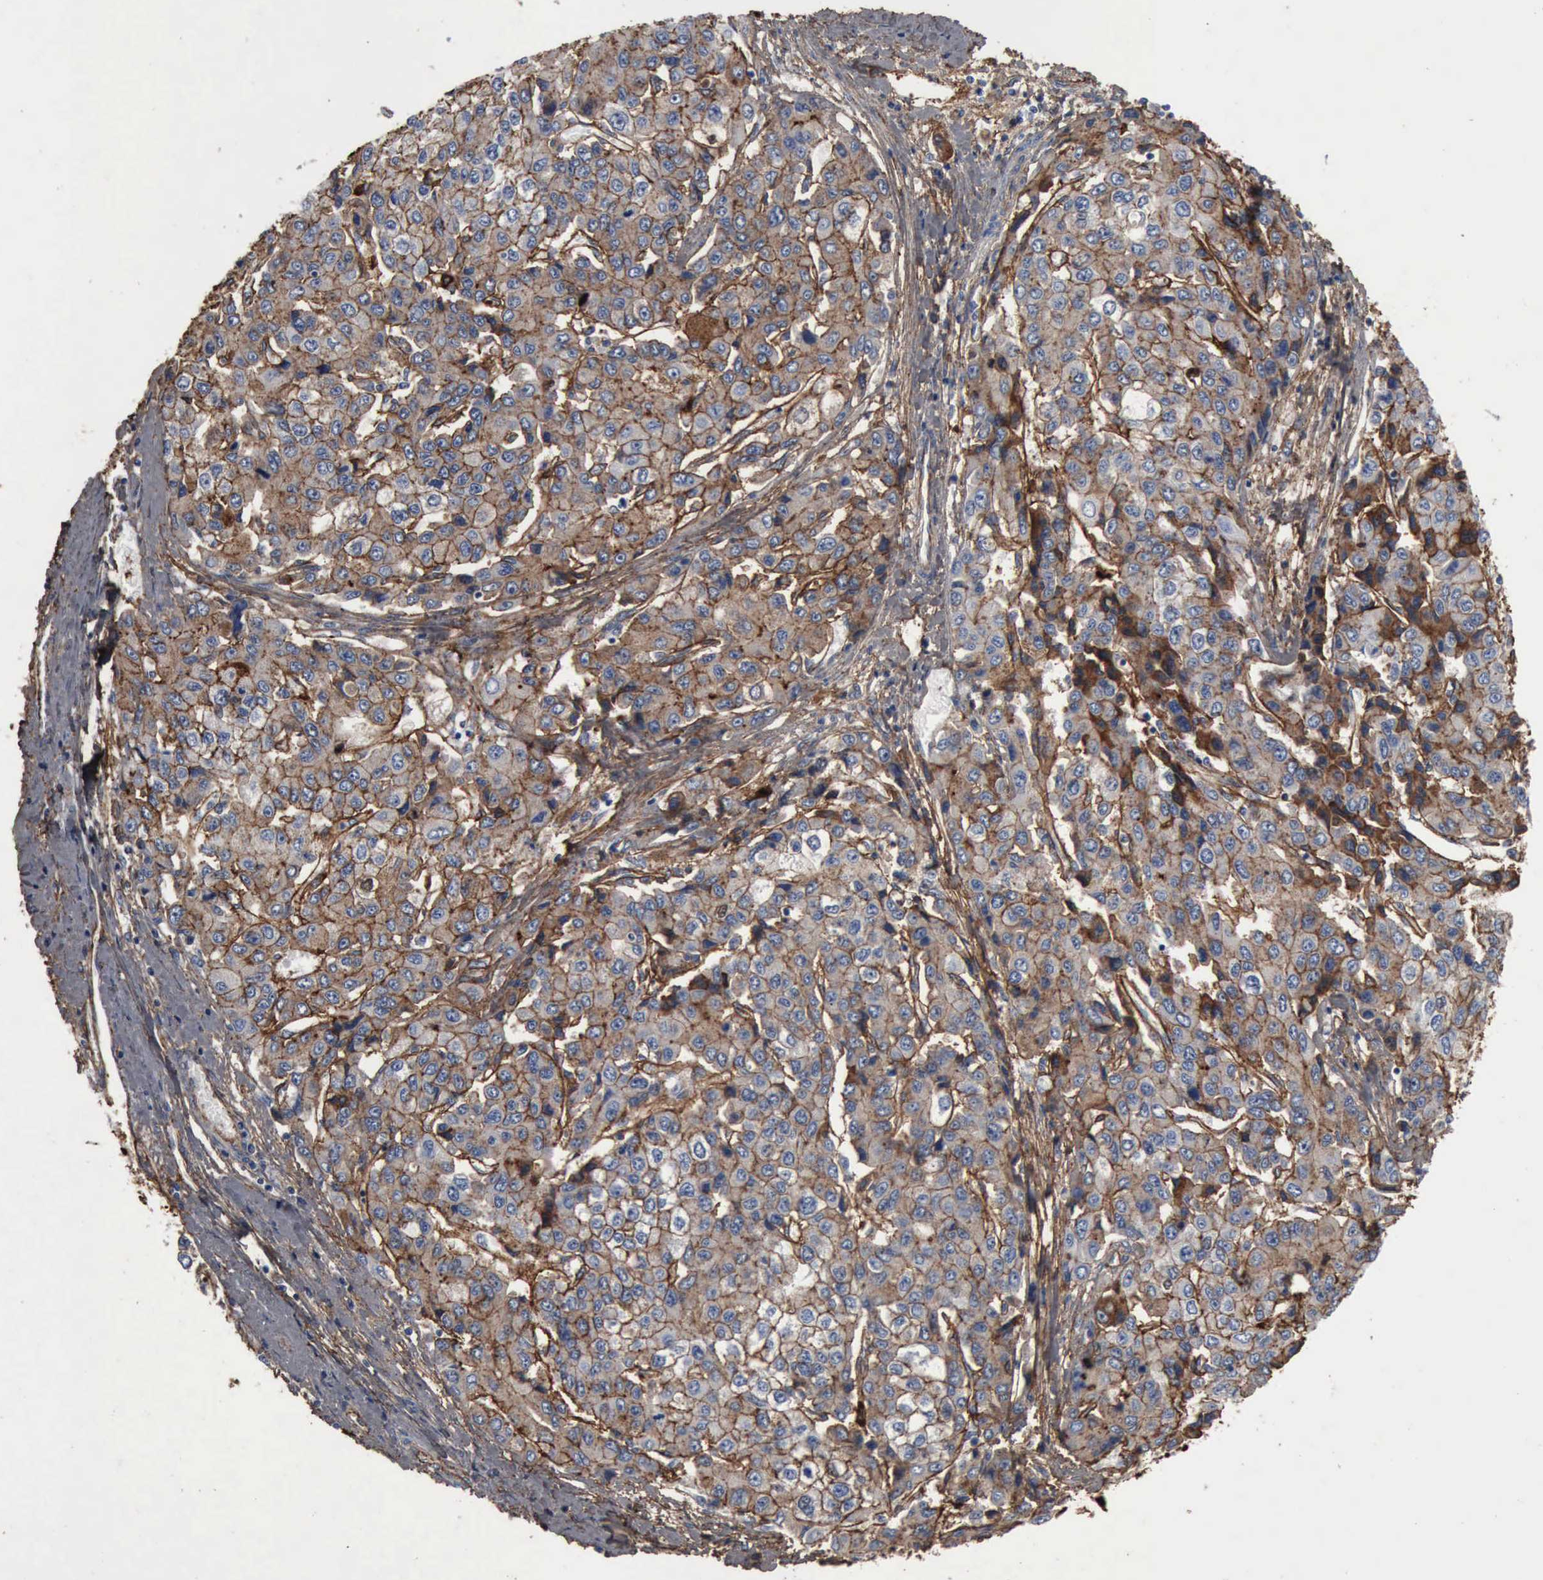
{"staining": {"intensity": "moderate", "quantity": "25%-75%", "location": "cytoplasmic/membranous"}, "tissue": "liver cancer", "cell_type": "Tumor cells", "image_type": "cancer", "snomed": [{"axis": "morphology", "description": "Carcinoma, Hepatocellular, NOS"}, {"axis": "topography", "description": "Liver"}], "caption": "Moderate cytoplasmic/membranous protein expression is appreciated in about 25%-75% of tumor cells in liver cancer (hepatocellular carcinoma).", "gene": "FN1", "patient": {"sex": "female", "age": 66}}